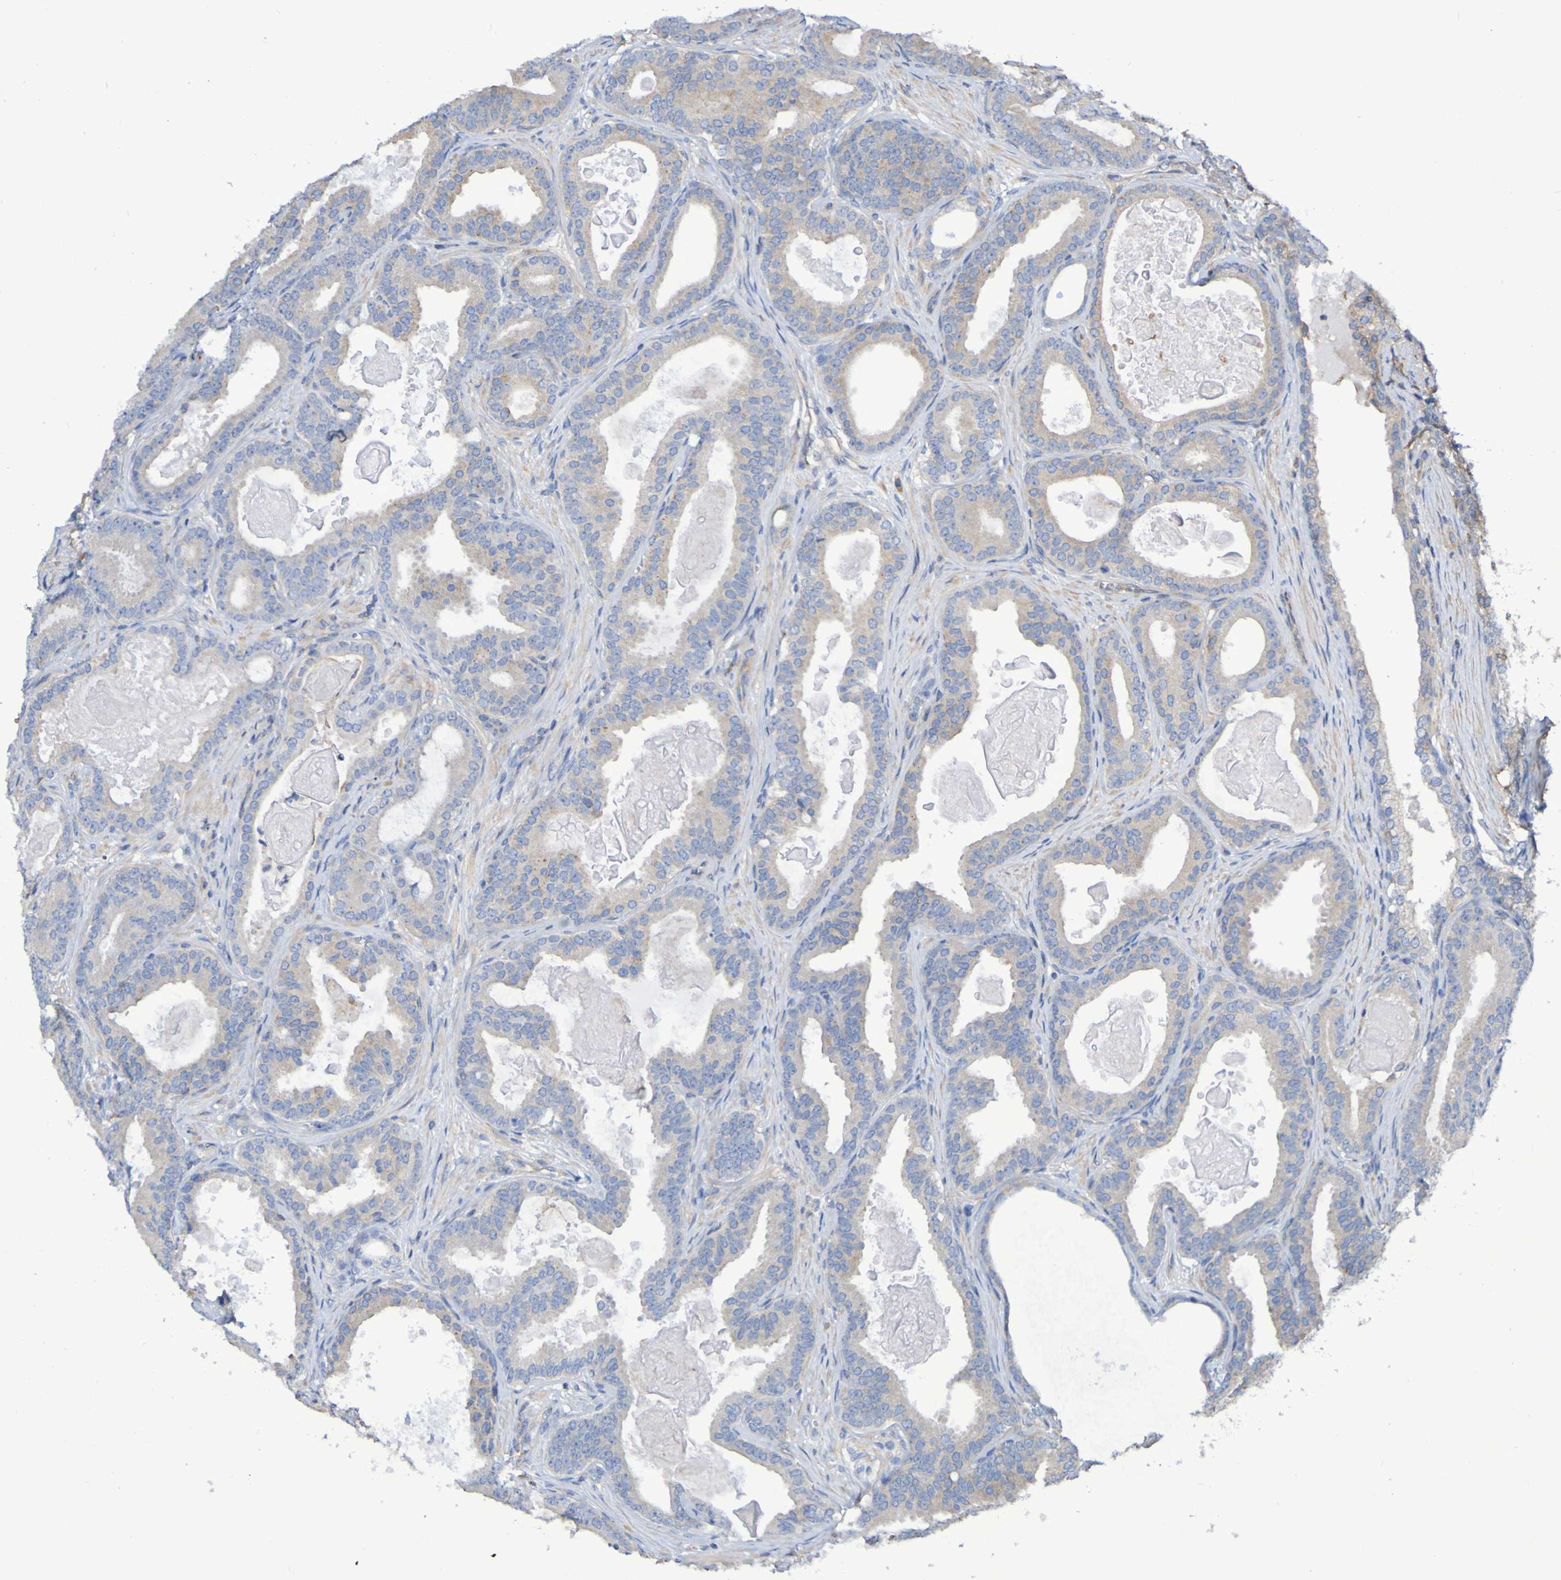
{"staining": {"intensity": "weak", "quantity": "25%-75%", "location": "cytoplasmic/membranous"}, "tissue": "prostate cancer", "cell_type": "Tumor cells", "image_type": "cancer", "snomed": [{"axis": "morphology", "description": "Adenocarcinoma, High grade"}, {"axis": "topography", "description": "Prostate"}], "caption": "Human prostate cancer (adenocarcinoma (high-grade)) stained with a protein marker demonstrates weak staining in tumor cells.", "gene": "SYNJ1", "patient": {"sex": "male", "age": 60}}